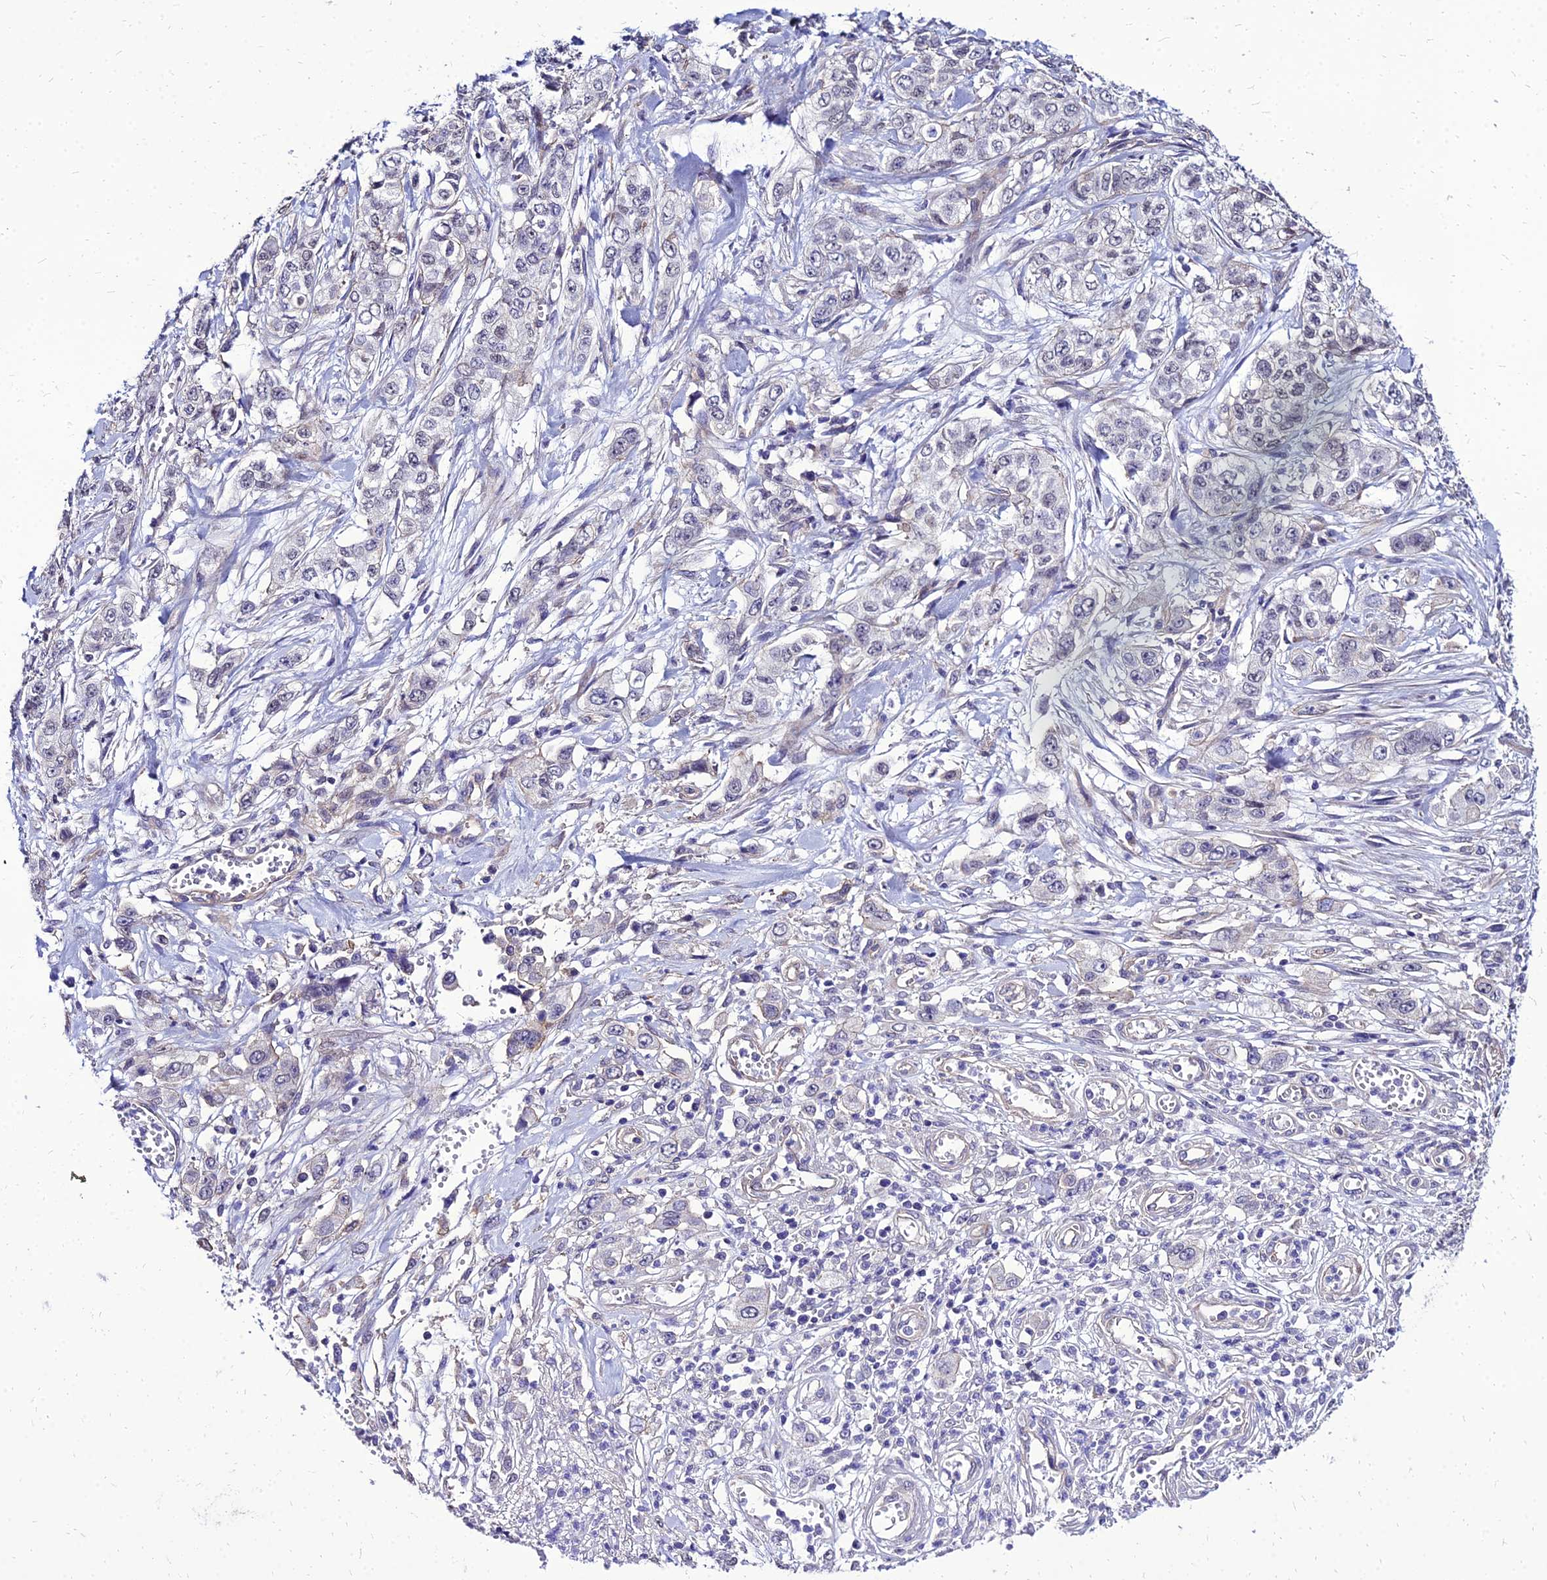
{"staining": {"intensity": "negative", "quantity": "none", "location": "none"}, "tissue": "stomach cancer", "cell_type": "Tumor cells", "image_type": "cancer", "snomed": [{"axis": "morphology", "description": "Adenocarcinoma, NOS"}, {"axis": "topography", "description": "Stomach, upper"}], "caption": "There is no significant positivity in tumor cells of stomach cancer (adenocarcinoma).", "gene": "YEATS2", "patient": {"sex": "male", "age": 62}}